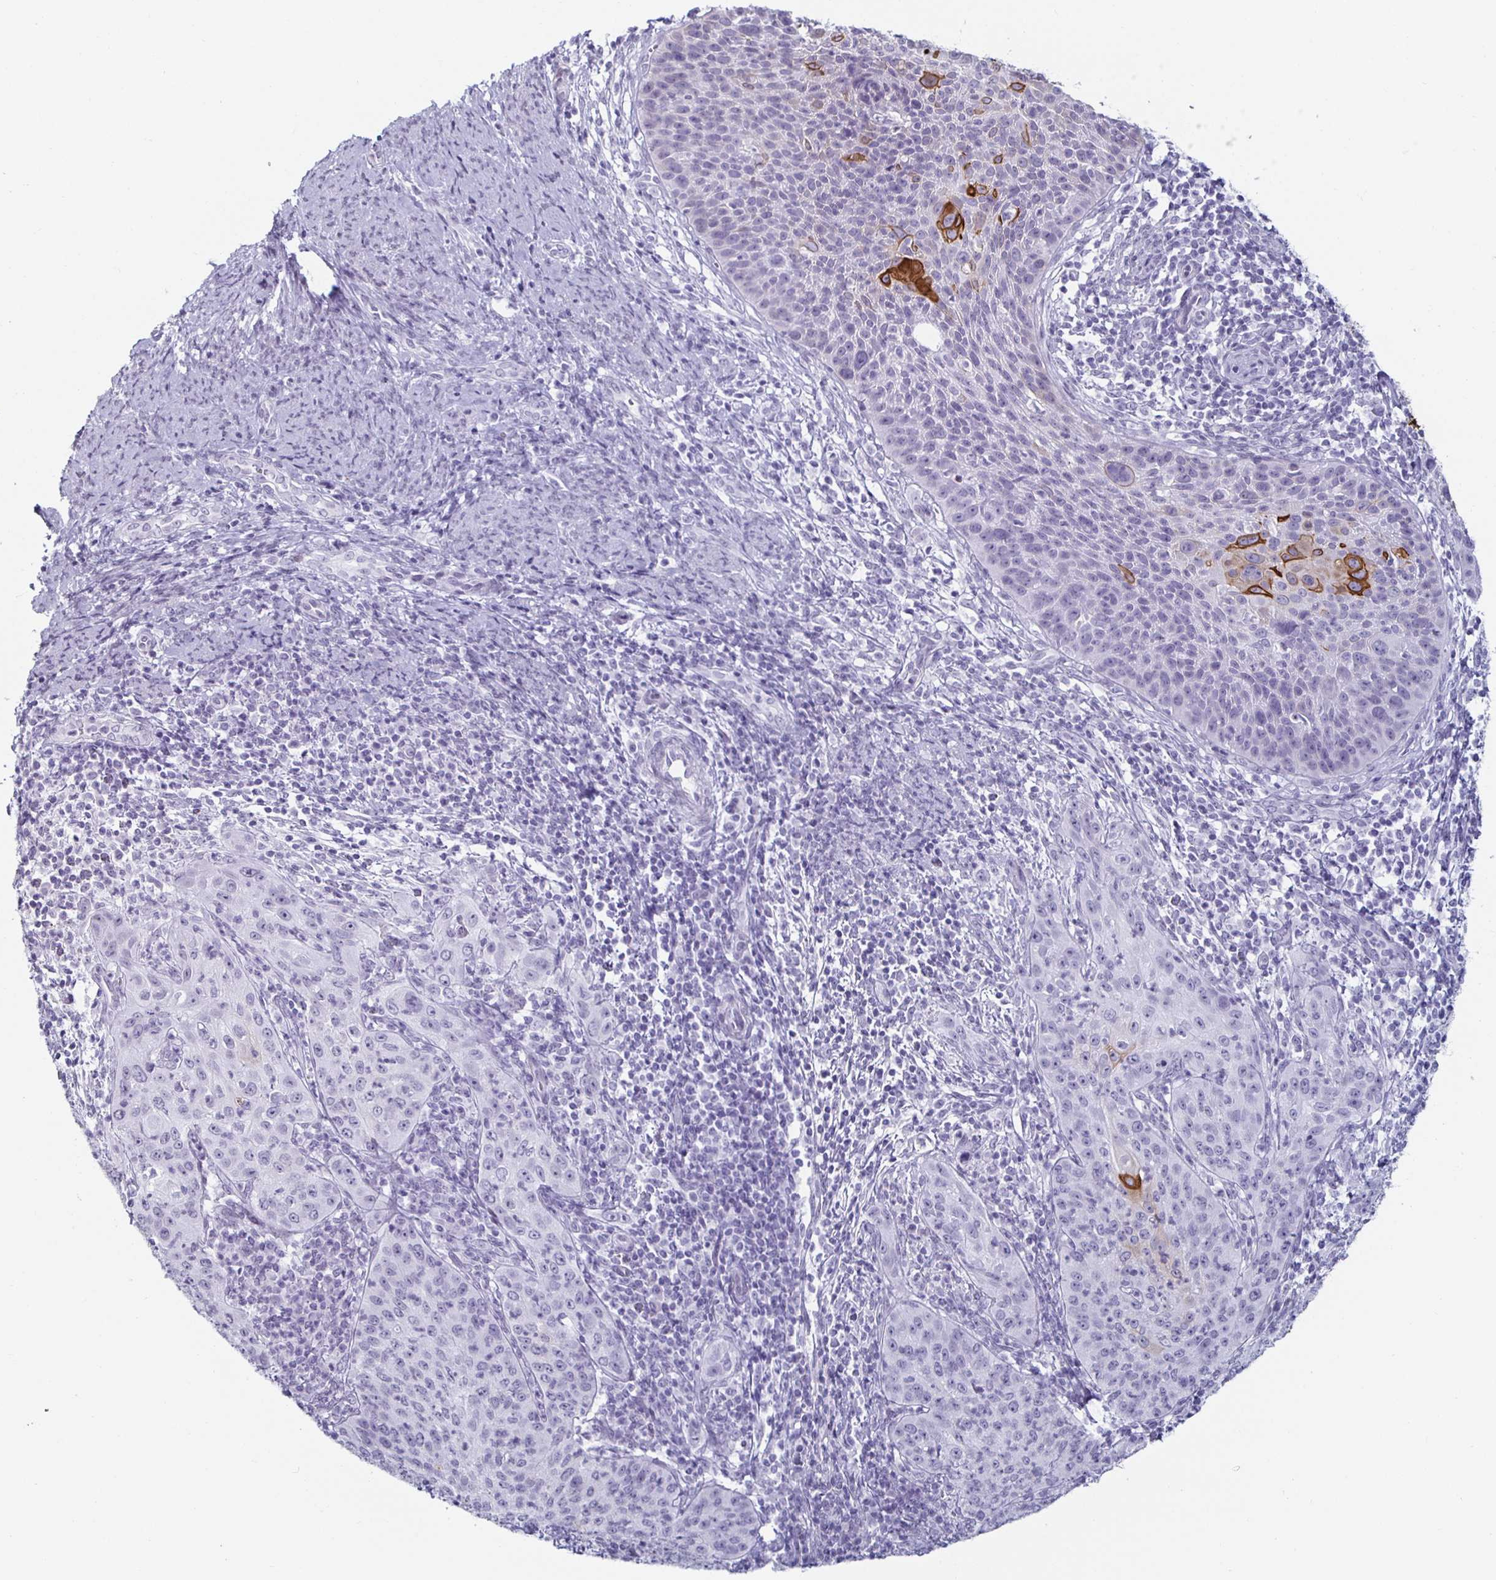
{"staining": {"intensity": "strong", "quantity": "<25%", "location": "cytoplasmic/membranous"}, "tissue": "cervical cancer", "cell_type": "Tumor cells", "image_type": "cancer", "snomed": [{"axis": "morphology", "description": "Squamous cell carcinoma, NOS"}, {"axis": "topography", "description": "Cervix"}], "caption": "This is an image of IHC staining of cervical cancer (squamous cell carcinoma), which shows strong expression in the cytoplasmic/membranous of tumor cells.", "gene": "KRT4", "patient": {"sex": "female", "age": 30}}